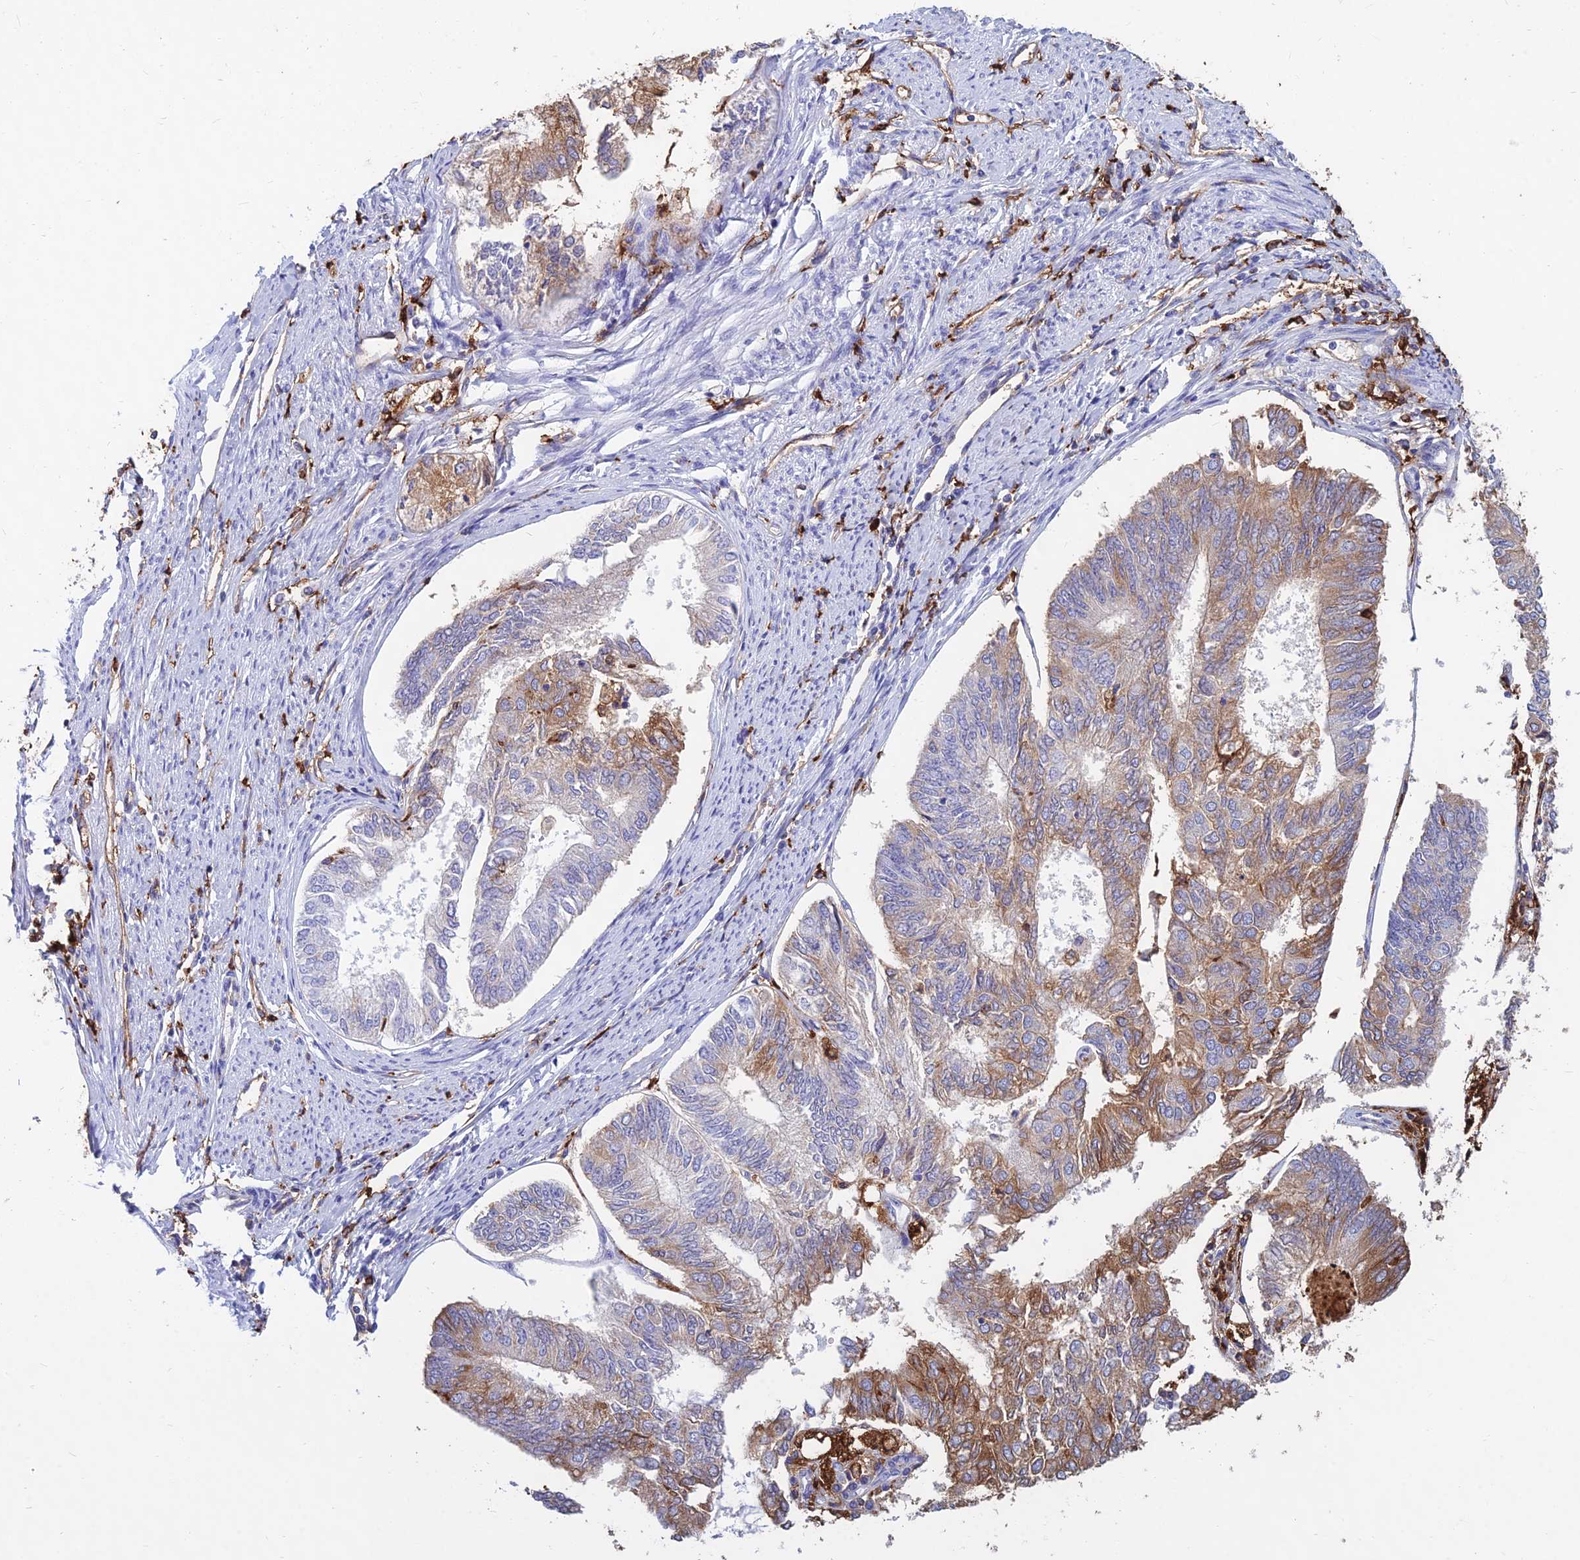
{"staining": {"intensity": "moderate", "quantity": "25%-75%", "location": "cytoplasmic/membranous"}, "tissue": "endometrial cancer", "cell_type": "Tumor cells", "image_type": "cancer", "snomed": [{"axis": "morphology", "description": "Adenocarcinoma, NOS"}, {"axis": "topography", "description": "Endometrium"}], "caption": "Endometrial cancer stained for a protein (brown) shows moderate cytoplasmic/membranous positive positivity in approximately 25%-75% of tumor cells.", "gene": "HLA-DRB1", "patient": {"sex": "female", "age": 68}}